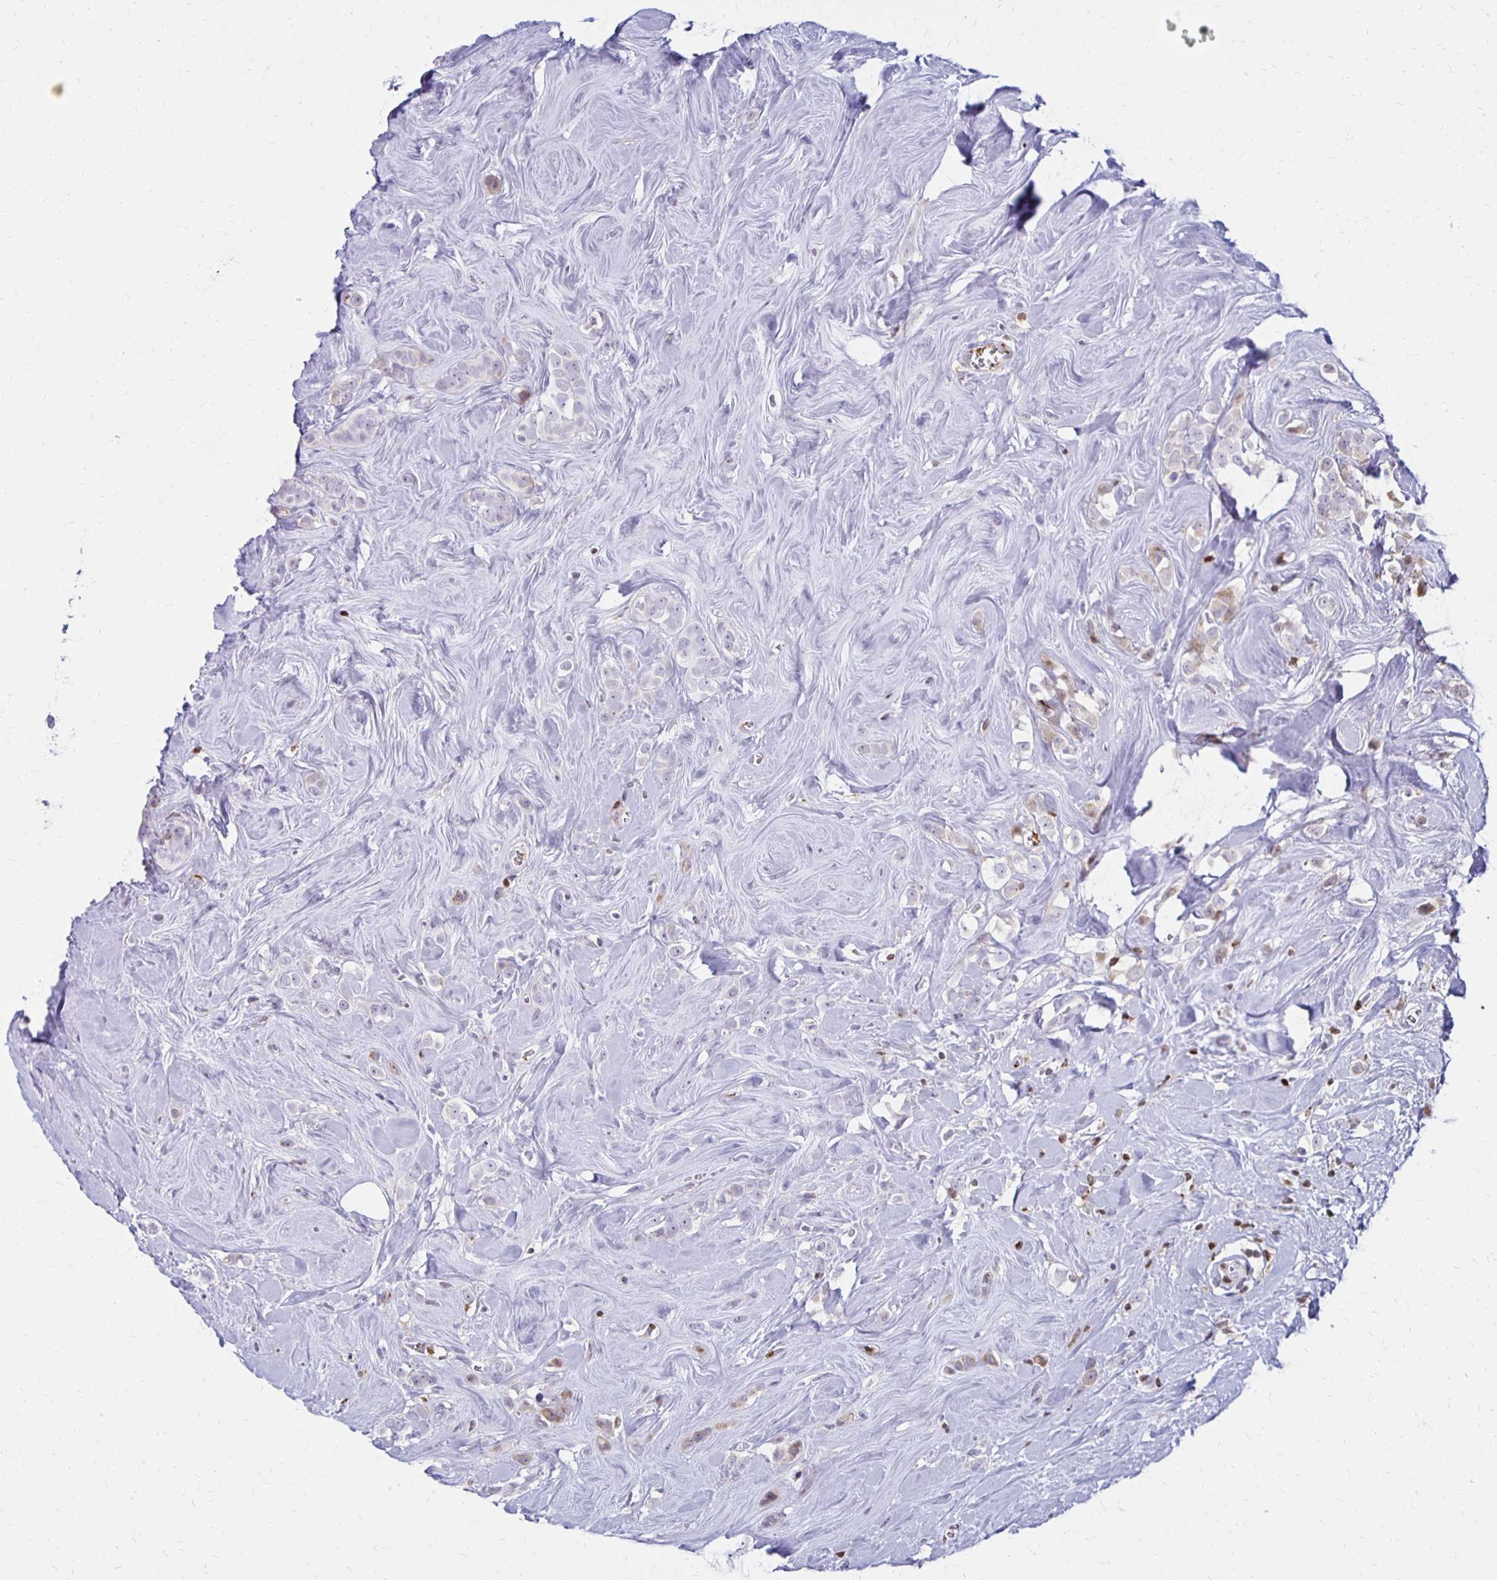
{"staining": {"intensity": "negative", "quantity": "none", "location": "none"}, "tissue": "breast cancer", "cell_type": "Tumor cells", "image_type": "cancer", "snomed": [{"axis": "morphology", "description": "Duct carcinoma"}, {"axis": "topography", "description": "Breast"}], "caption": "Immunohistochemistry (IHC) of breast cancer reveals no staining in tumor cells.", "gene": "CCL21", "patient": {"sex": "female", "age": 80}}